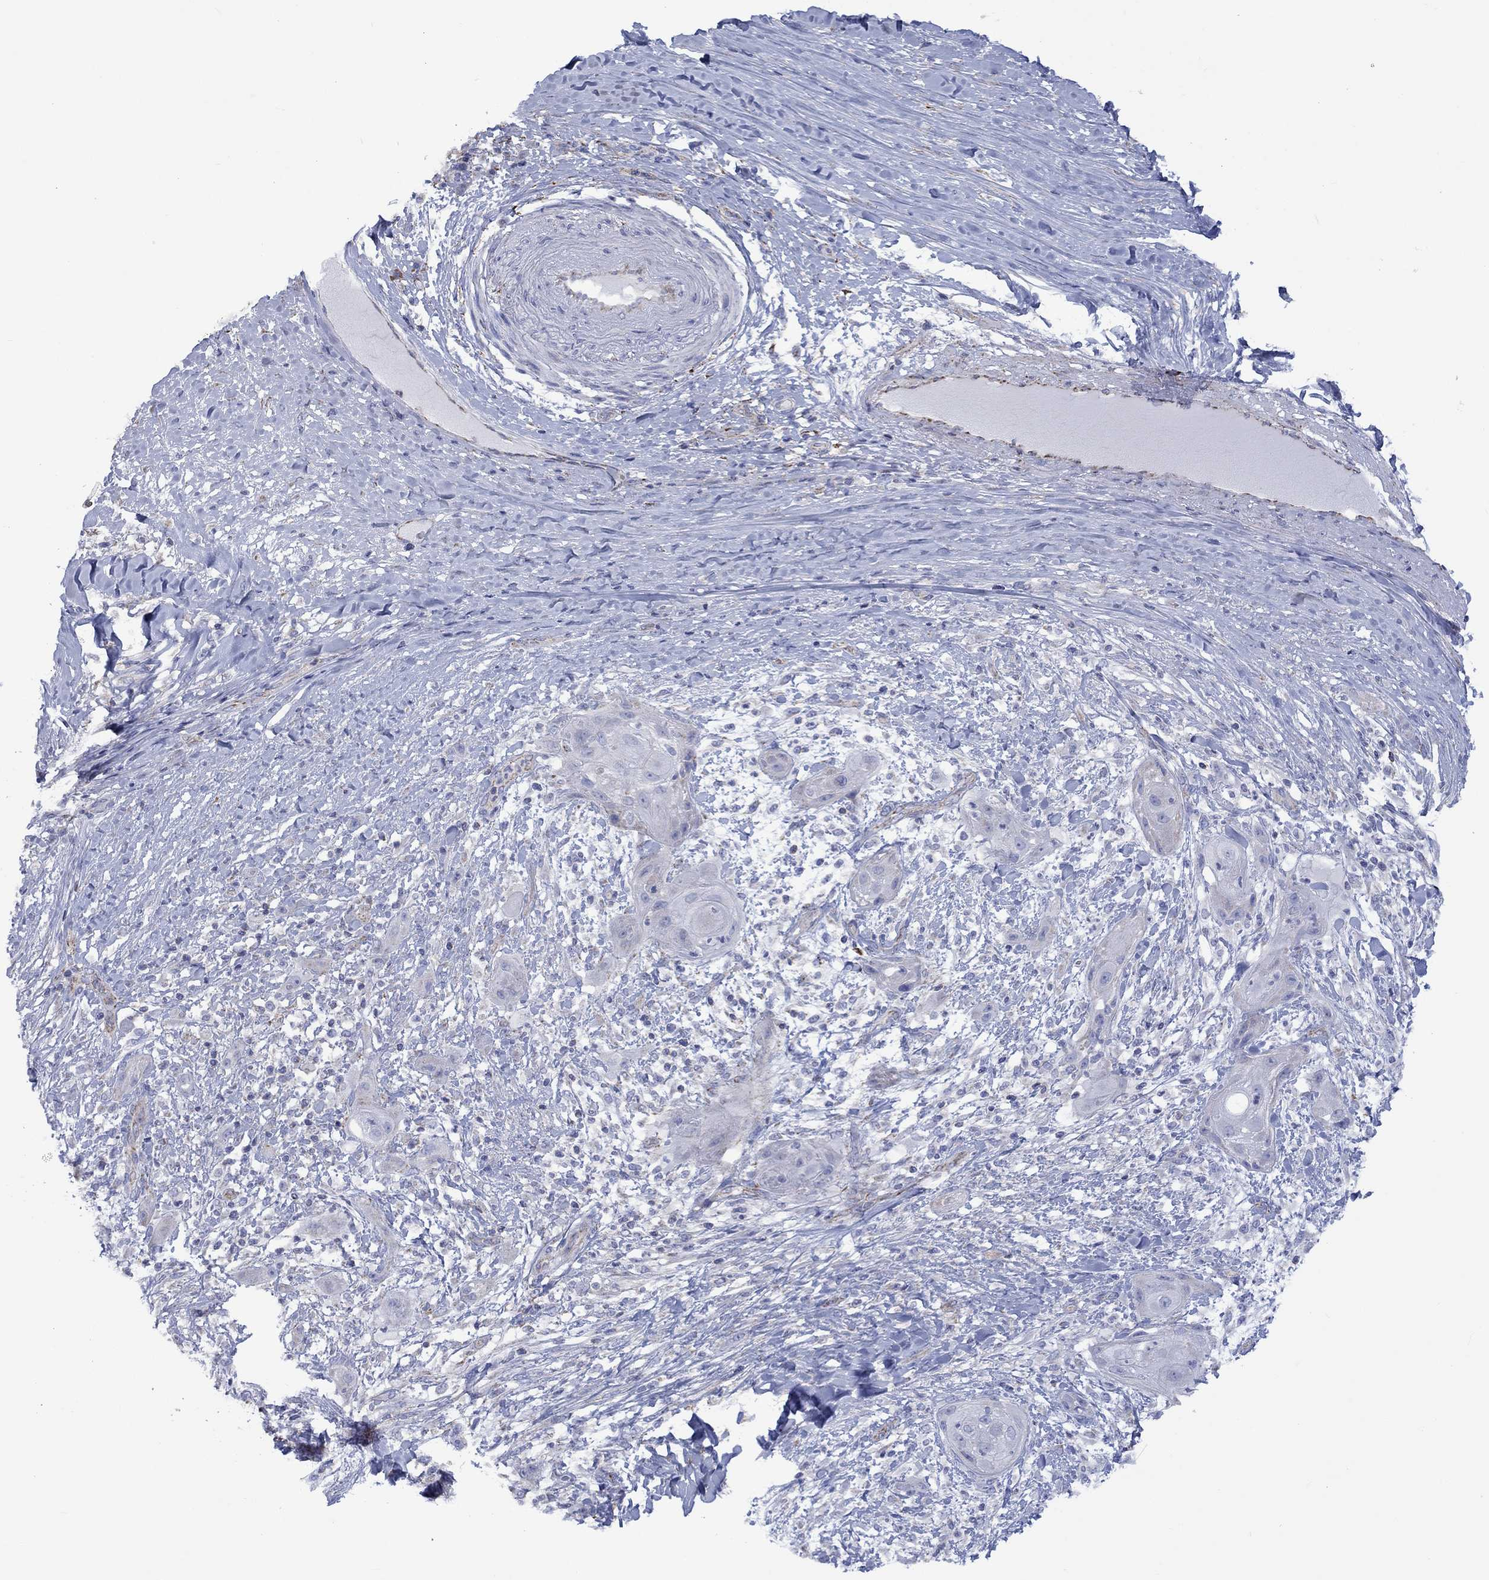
{"staining": {"intensity": "negative", "quantity": "none", "location": "none"}, "tissue": "skin cancer", "cell_type": "Tumor cells", "image_type": "cancer", "snomed": [{"axis": "morphology", "description": "Squamous cell carcinoma, NOS"}, {"axis": "topography", "description": "Skin"}], "caption": "Photomicrograph shows no significant protein positivity in tumor cells of skin cancer (squamous cell carcinoma).", "gene": "CISD1", "patient": {"sex": "male", "age": 62}}